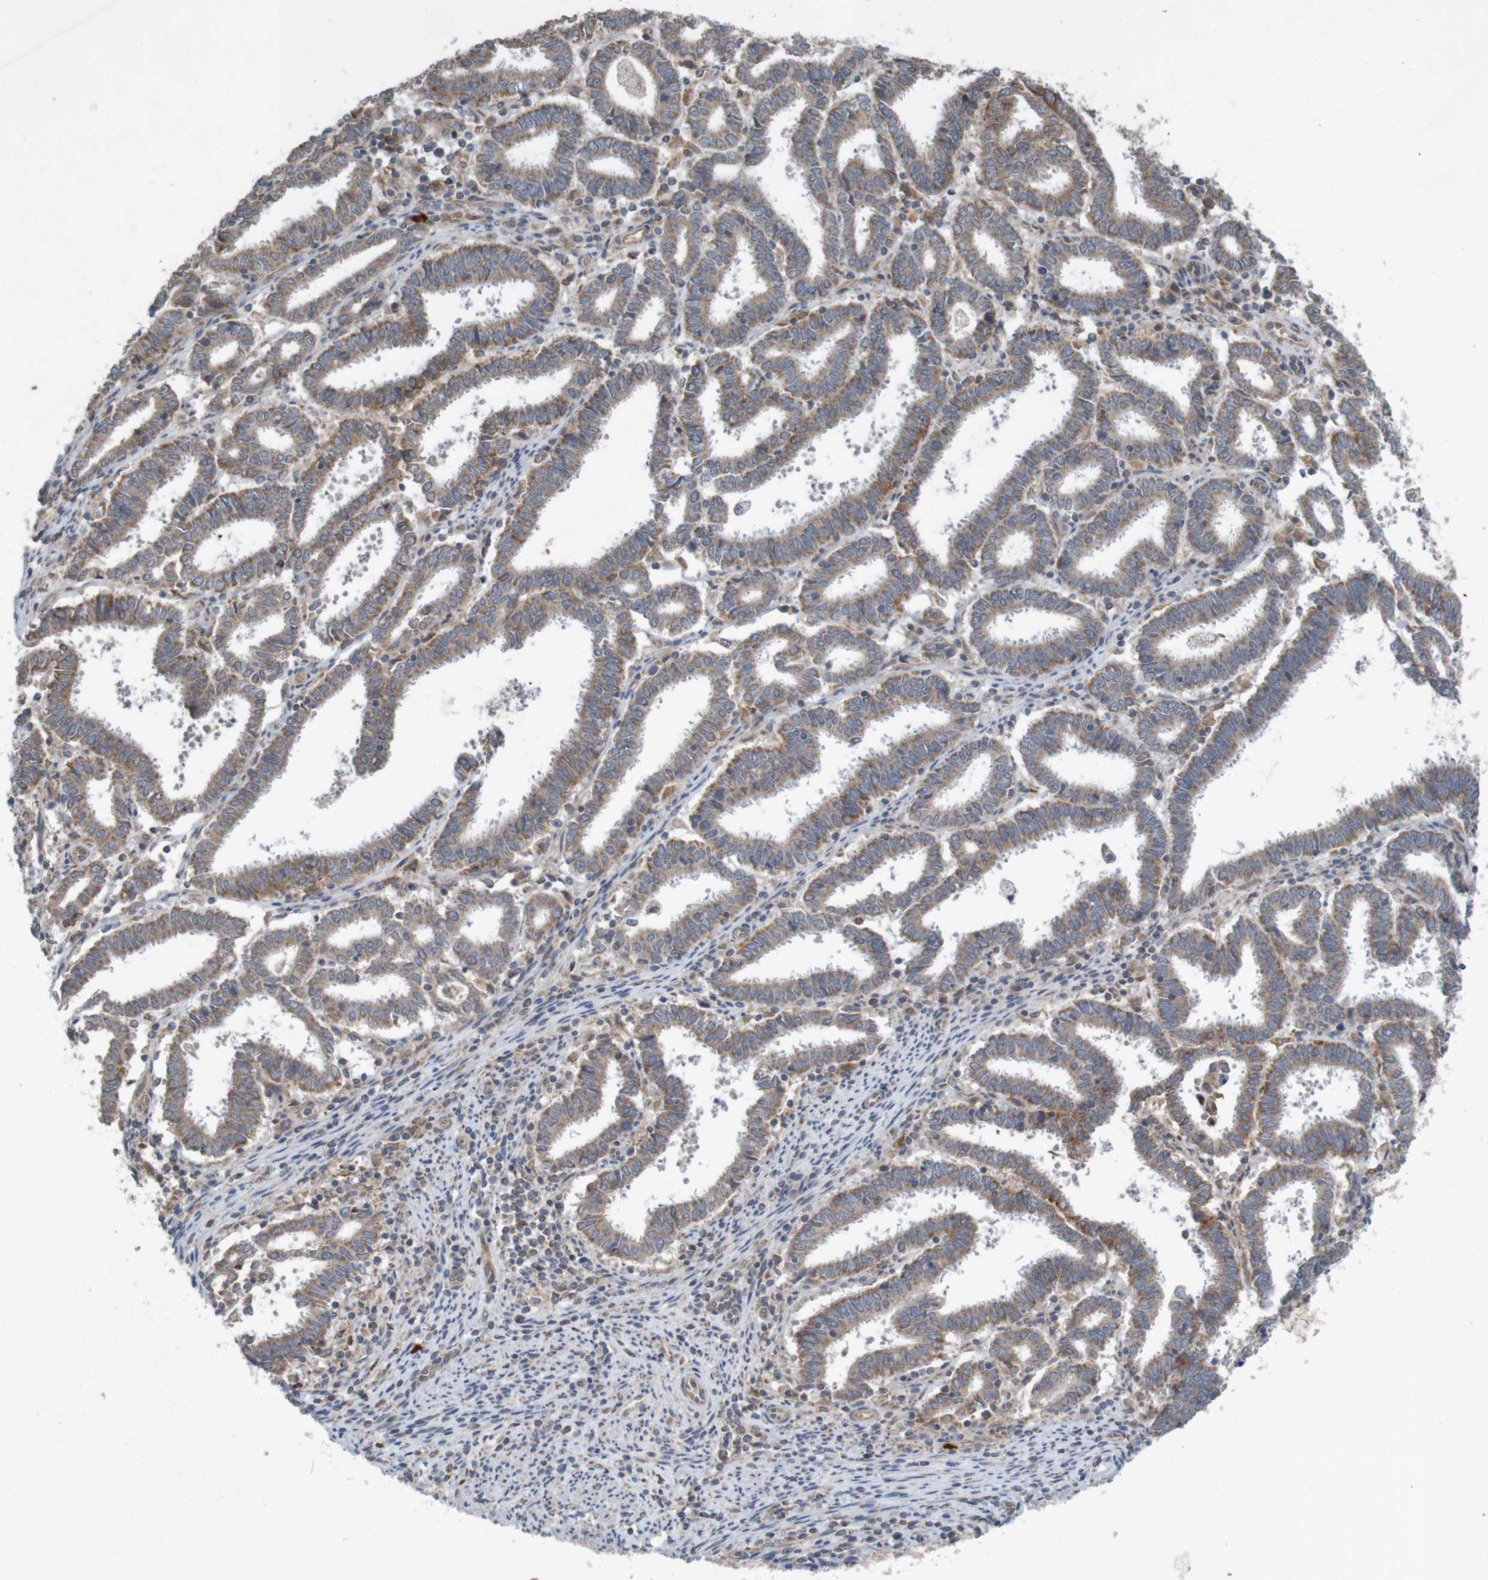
{"staining": {"intensity": "weak", "quantity": ">75%", "location": "cytoplasmic/membranous"}, "tissue": "endometrial cancer", "cell_type": "Tumor cells", "image_type": "cancer", "snomed": [{"axis": "morphology", "description": "Adenocarcinoma, NOS"}, {"axis": "topography", "description": "Uterus"}], "caption": "The histopathology image demonstrates immunohistochemical staining of adenocarcinoma (endometrial). There is weak cytoplasmic/membranous positivity is identified in about >75% of tumor cells.", "gene": "B3GAT2", "patient": {"sex": "female", "age": 83}}